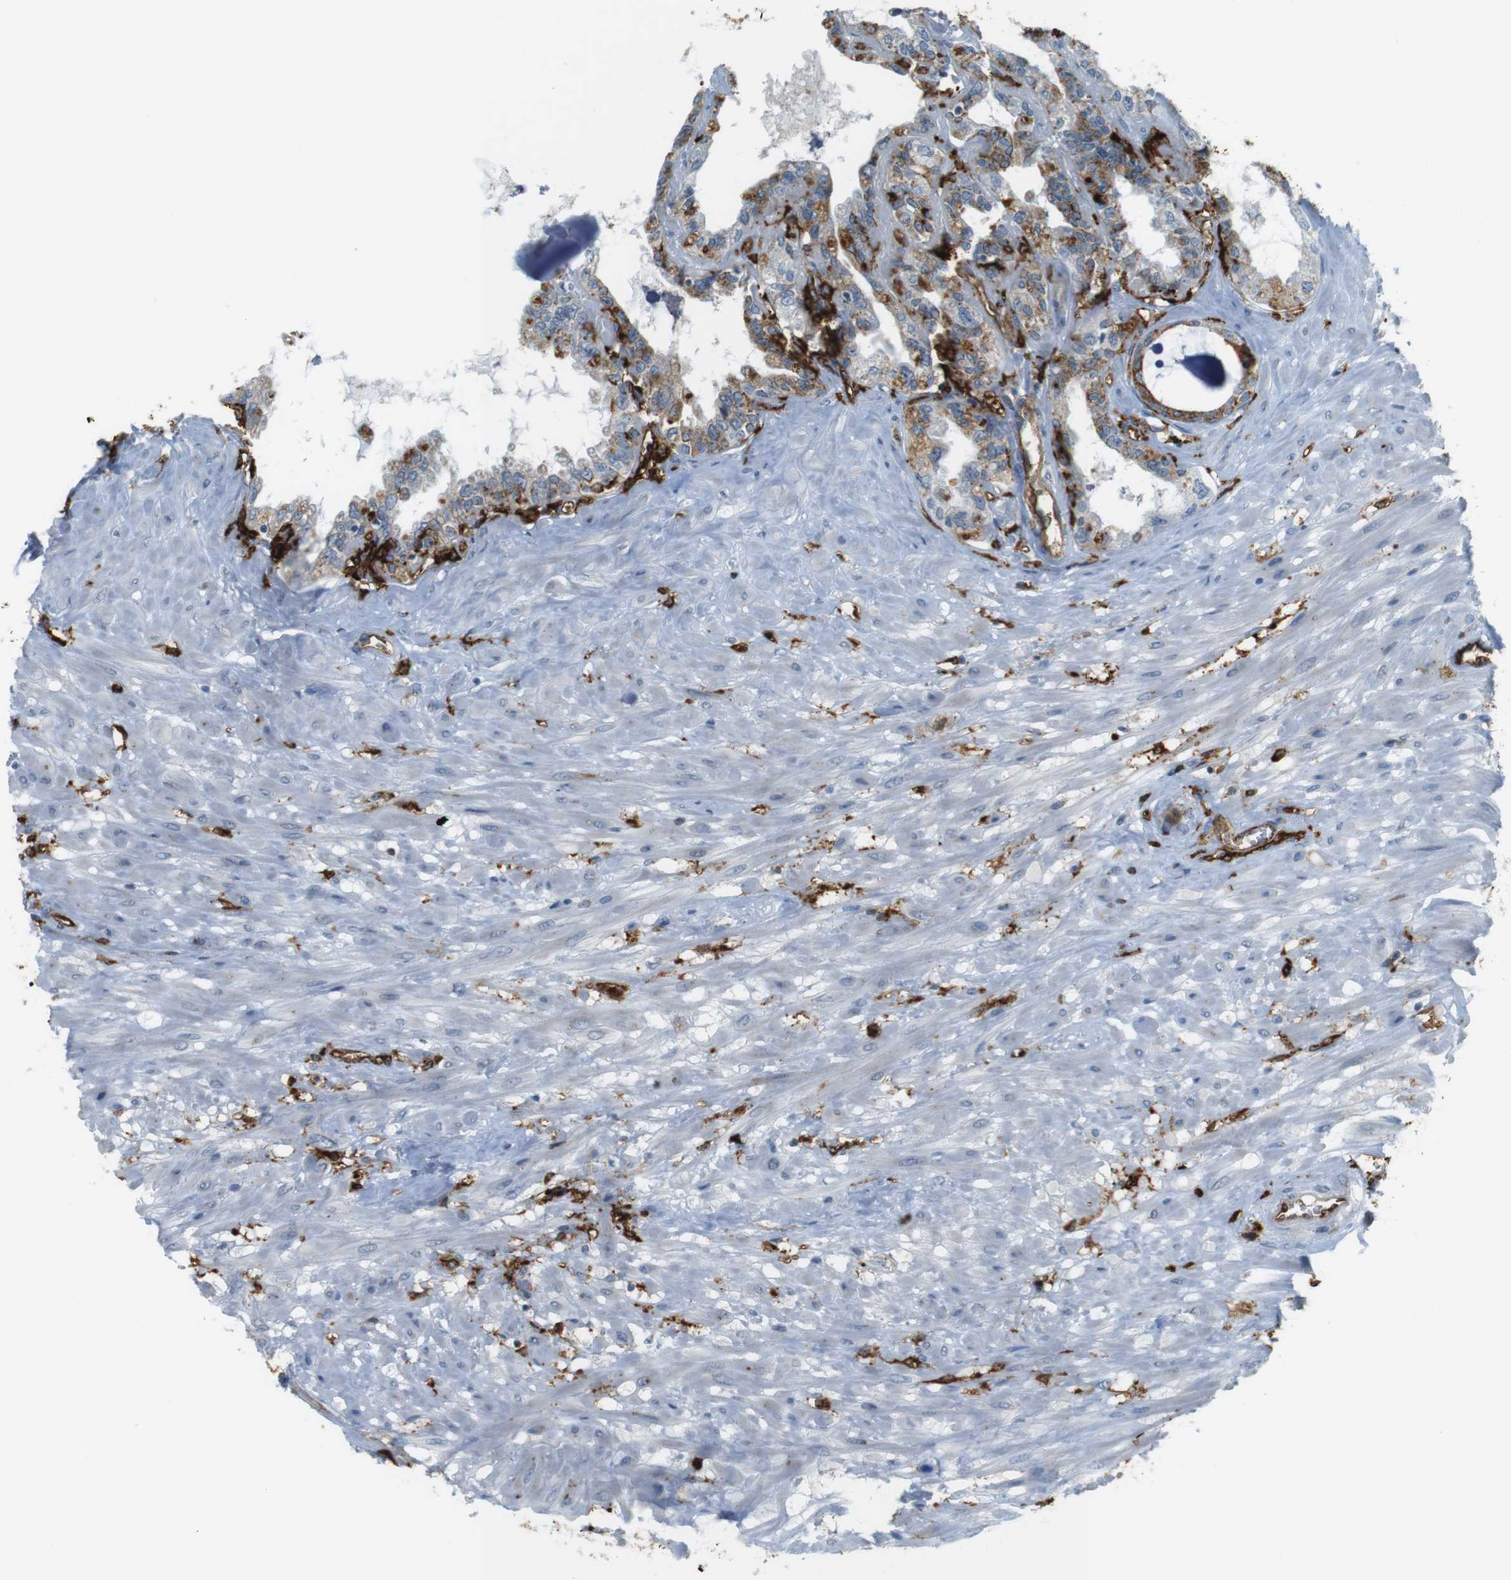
{"staining": {"intensity": "moderate", "quantity": ">75%", "location": "cytoplasmic/membranous"}, "tissue": "seminal vesicle", "cell_type": "Glandular cells", "image_type": "normal", "snomed": [{"axis": "morphology", "description": "Normal tissue, NOS"}, {"axis": "morphology", "description": "Inflammation, NOS"}, {"axis": "topography", "description": "Urinary bladder"}, {"axis": "topography", "description": "Prostate"}, {"axis": "topography", "description": "Seminal veicle"}], "caption": "Protein expression by immunohistochemistry demonstrates moderate cytoplasmic/membranous expression in about >75% of glandular cells in normal seminal vesicle.", "gene": "HLA", "patient": {"sex": "male", "age": 82}}